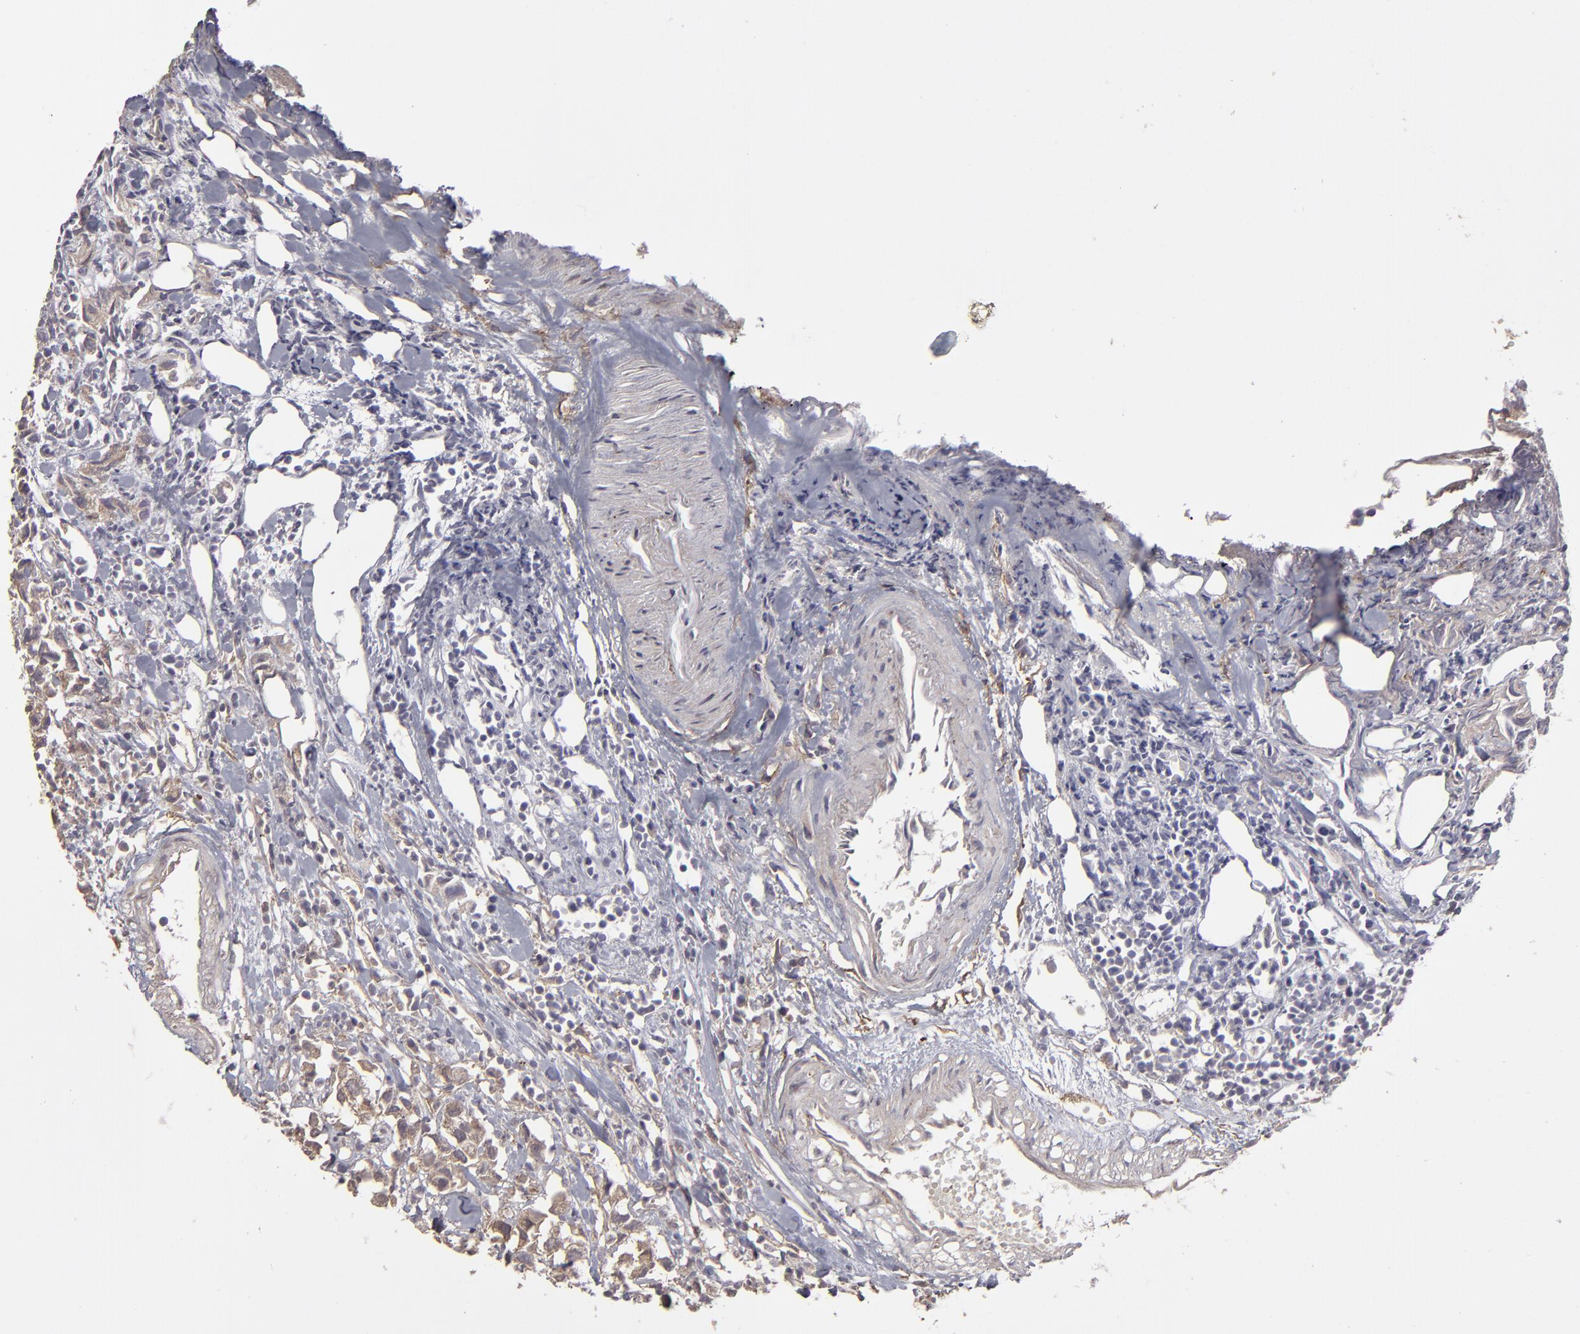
{"staining": {"intensity": "weak", "quantity": "25%-75%", "location": "cytoplasmic/membranous"}, "tissue": "urothelial cancer", "cell_type": "Tumor cells", "image_type": "cancer", "snomed": [{"axis": "morphology", "description": "Urothelial carcinoma, High grade"}, {"axis": "topography", "description": "Urinary bladder"}], "caption": "Protein expression analysis of urothelial cancer demonstrates weak cytoplasmic/membranous positivity in about 25%-75% of tumor cells. The protein of interest is stained brown, and the nuclei are stained in blue (DAB (3,3'-diaminobenzidine) IHC with brightfield microscopy, high magnification).", "gene": "ITGB5", "patient": {"sex": "female", "age": 75}}